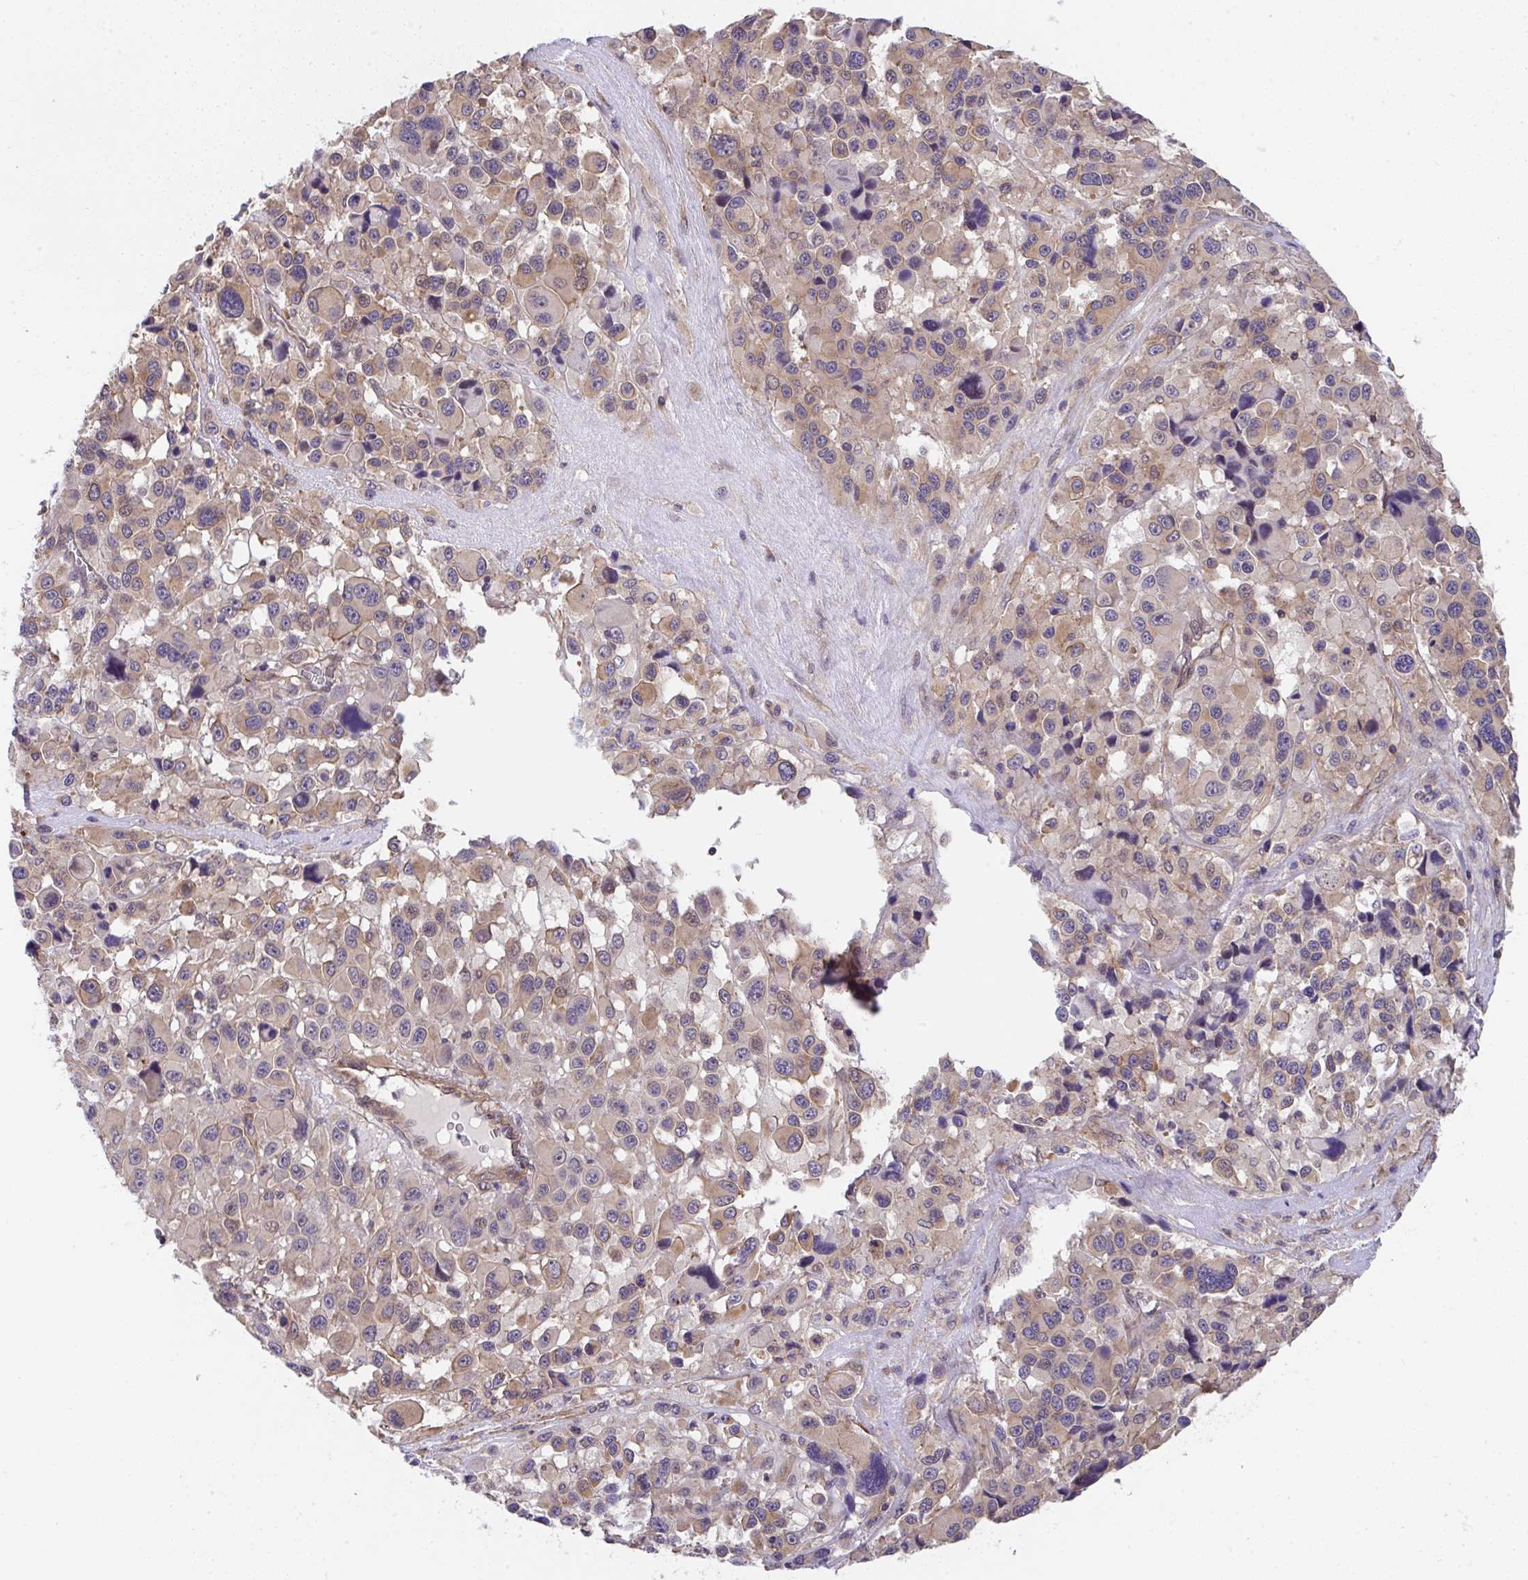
{"staining": {"intensity": "moderate", "quantity": ">75%", "location": "cytoplasmic/membranous,nuclear"}, "tissue": "melanoma", "cell_type": "Tumor cells", "image_type": "cancer", "snomed": [{"axis": "morphology", "description": "Malignant melanoma, Metastatic site"}, {"axis": "topography", "description": "Lymph node"}], "caption": "A histopathology image of malignant melanoma (metastatic site) stained for a protein shows moderate cytoplasmic/membranous and nuclear brown staining in tumor cells. (DAB (3,3'-diaminobenzidine) = brown stain, brightfield microscopy at high magnification).", "gene": "ZNF696", "patient": {"sex": "female", "age": 65}}